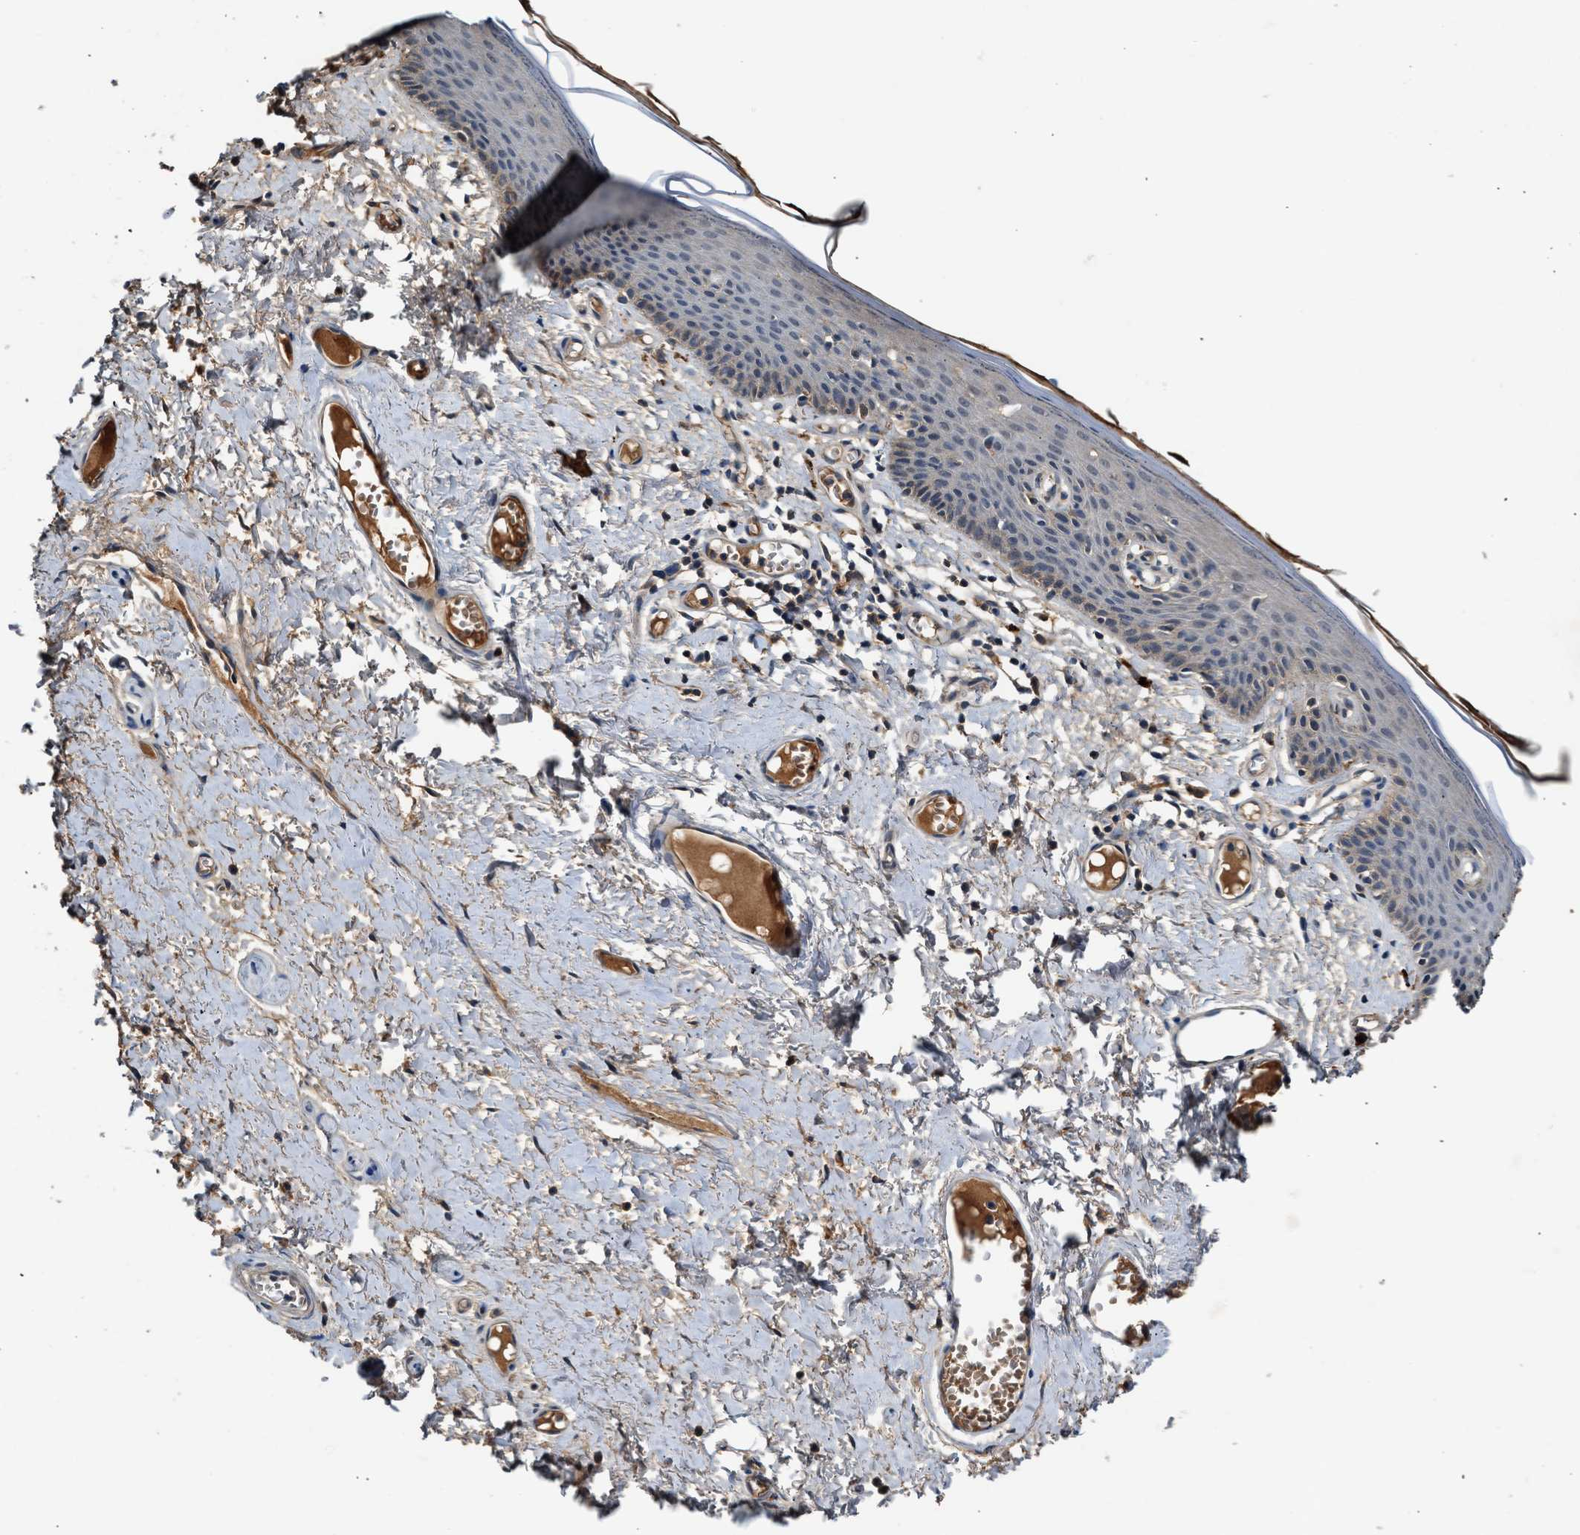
{"staining": {"intensity": "weak", "quantity": "<25%", "location": "cytoplasmic/membranous"}, "tissue": "skin", "cell_type": "Epidermal cells", "image_type": "normal", "snomed": [{"axis": "morphology", "description": "Normal tissue, NOS"}, {"axis": "topography", "description": "Vulva"}], "caption": "The micrograph displays no significant positivity in epidermal cells of skin.", "gene": "RWDD2B", "patient": {"sex": "female", "age": 54}}